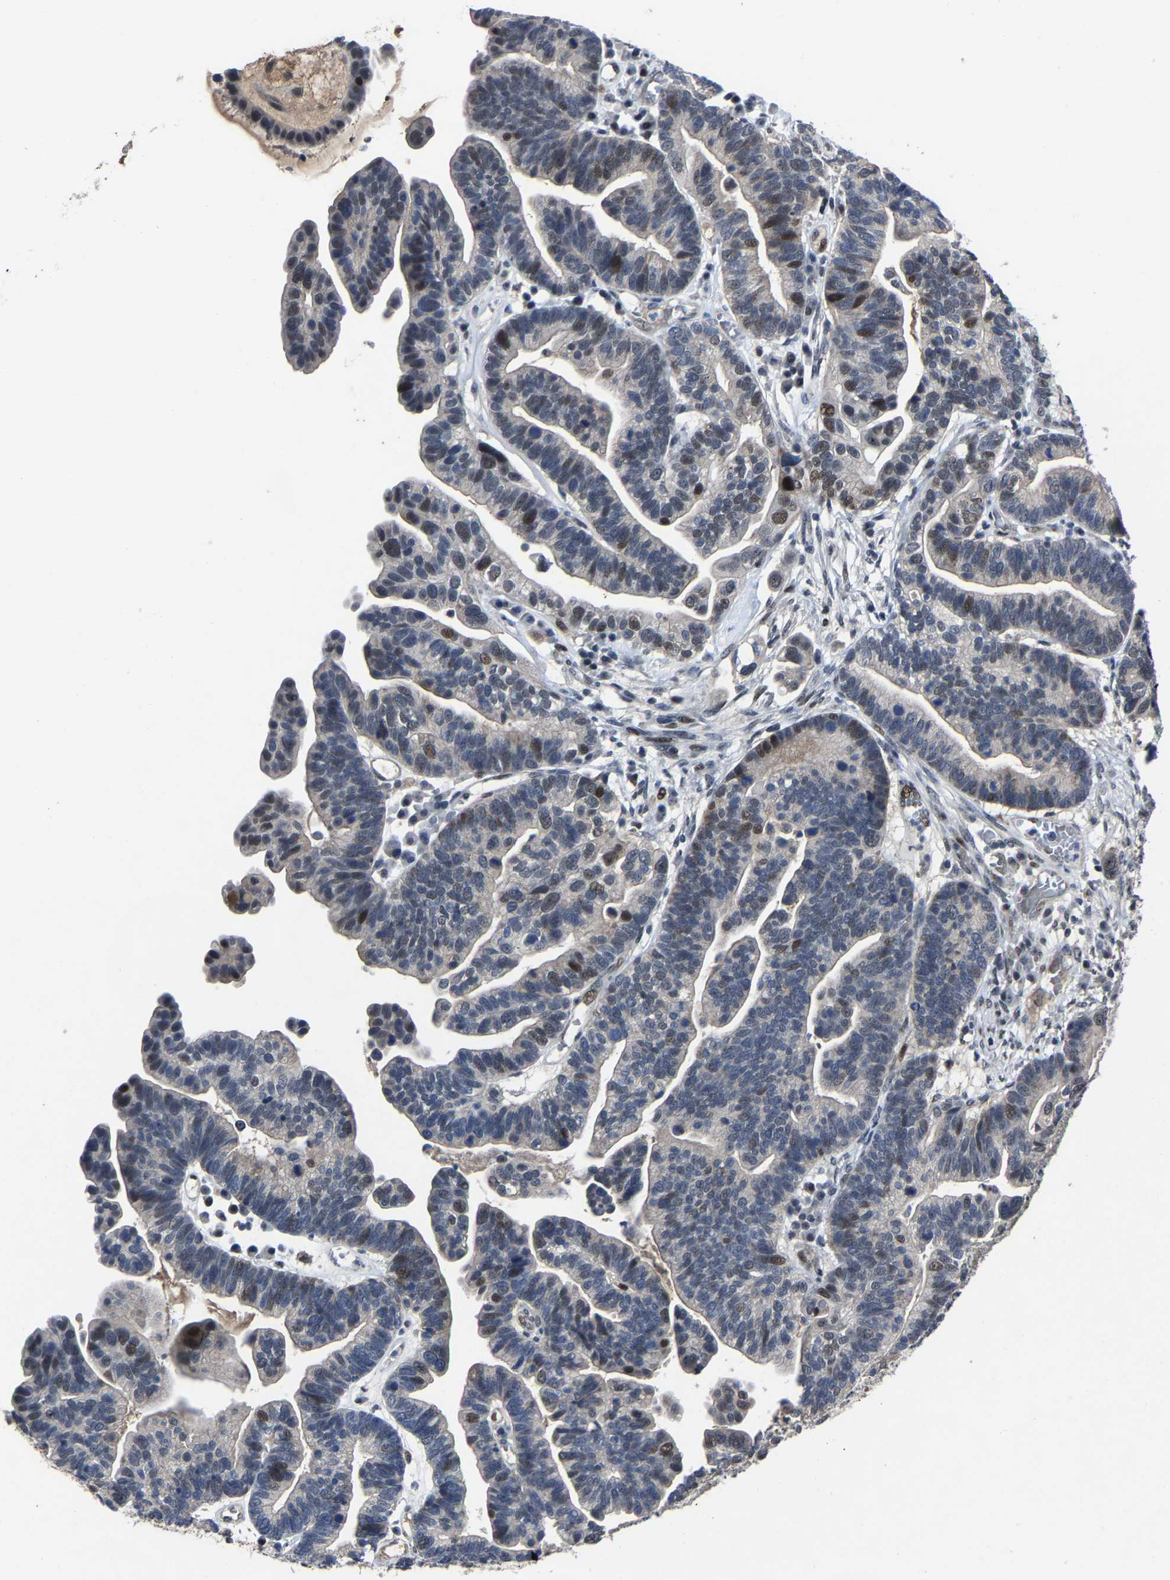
{"staining": {"intensity": "strong", "quantity": "<25%", "location": "nuclear"}, "tissue": "ovarian cancer", "cell_type": "Tumor cells", "image_type": "cancer", "snomed": [{"axis": "morphology", "description": "Cystadenocarcinoma, serous, NOS"}, {"axis": "topography", "description": "Ovary"}], "caption": "Human ovarian cancer (serous cystadenocarcinoma) stained with a brown dye displays strong nuclear positive expression in about <25% of tumor cells.", "gene": "LSM8", "patient": {"sex": "female", "age": 56}}